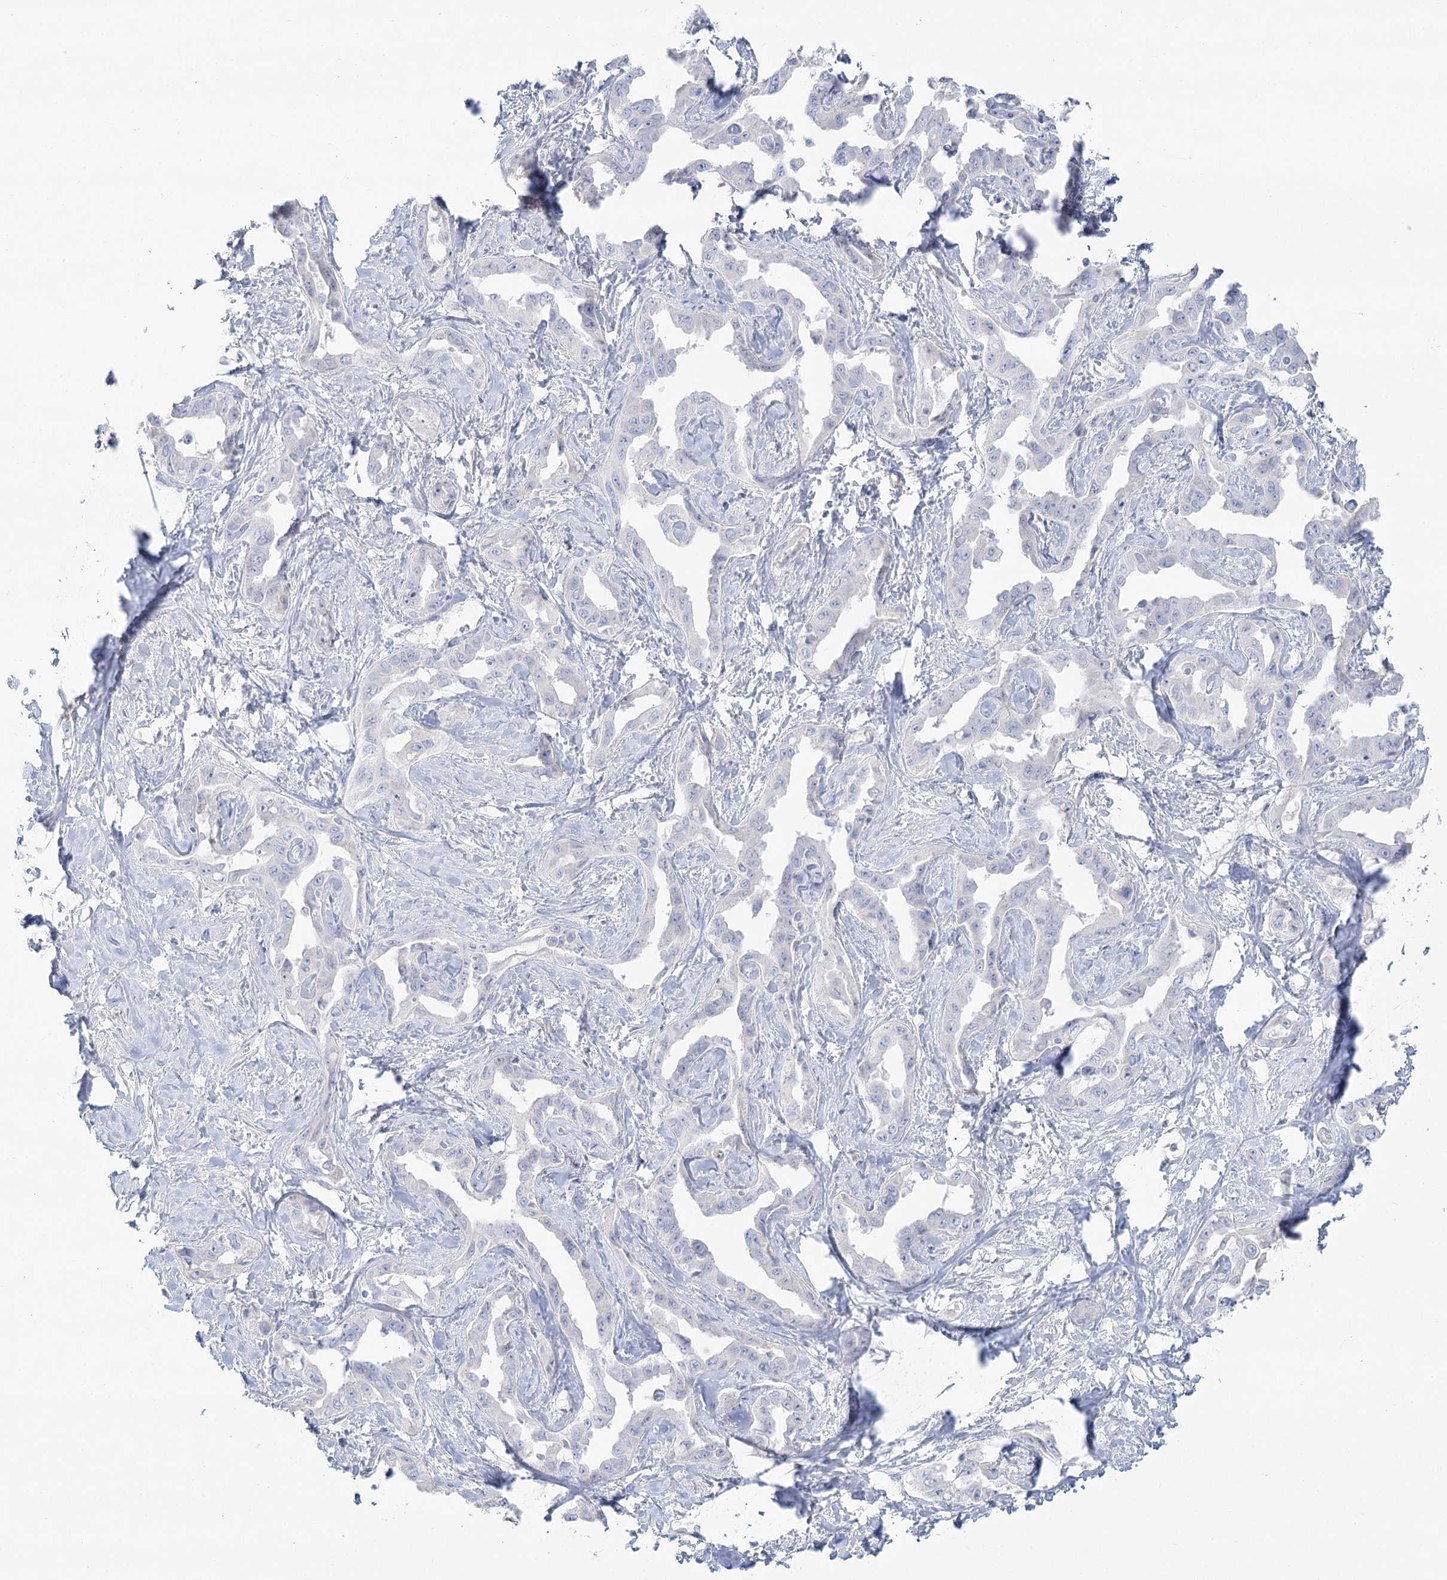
{"staining": {"intensity": "negative", "quantity": "none", "location": "none"}, "tissue": "liver cancer", "cell_type": "Tumor cells", "image_type": "cancer", "snomed": [{"axis": "morphology", "description": "Cholangiocarcinoma"}, {"axis": "topography", "description": "Liver"}], "caption": "This photomicrograph is of liver cancer (cholangiocarcinoma) stained with immunohistochemistry (IHC) to label a protein in brown with the nuclei are counter-stained blue. There is no expression in tumor cells.", "gene": "DMGDH", "patient": {"sex": "male", "age": 59}}